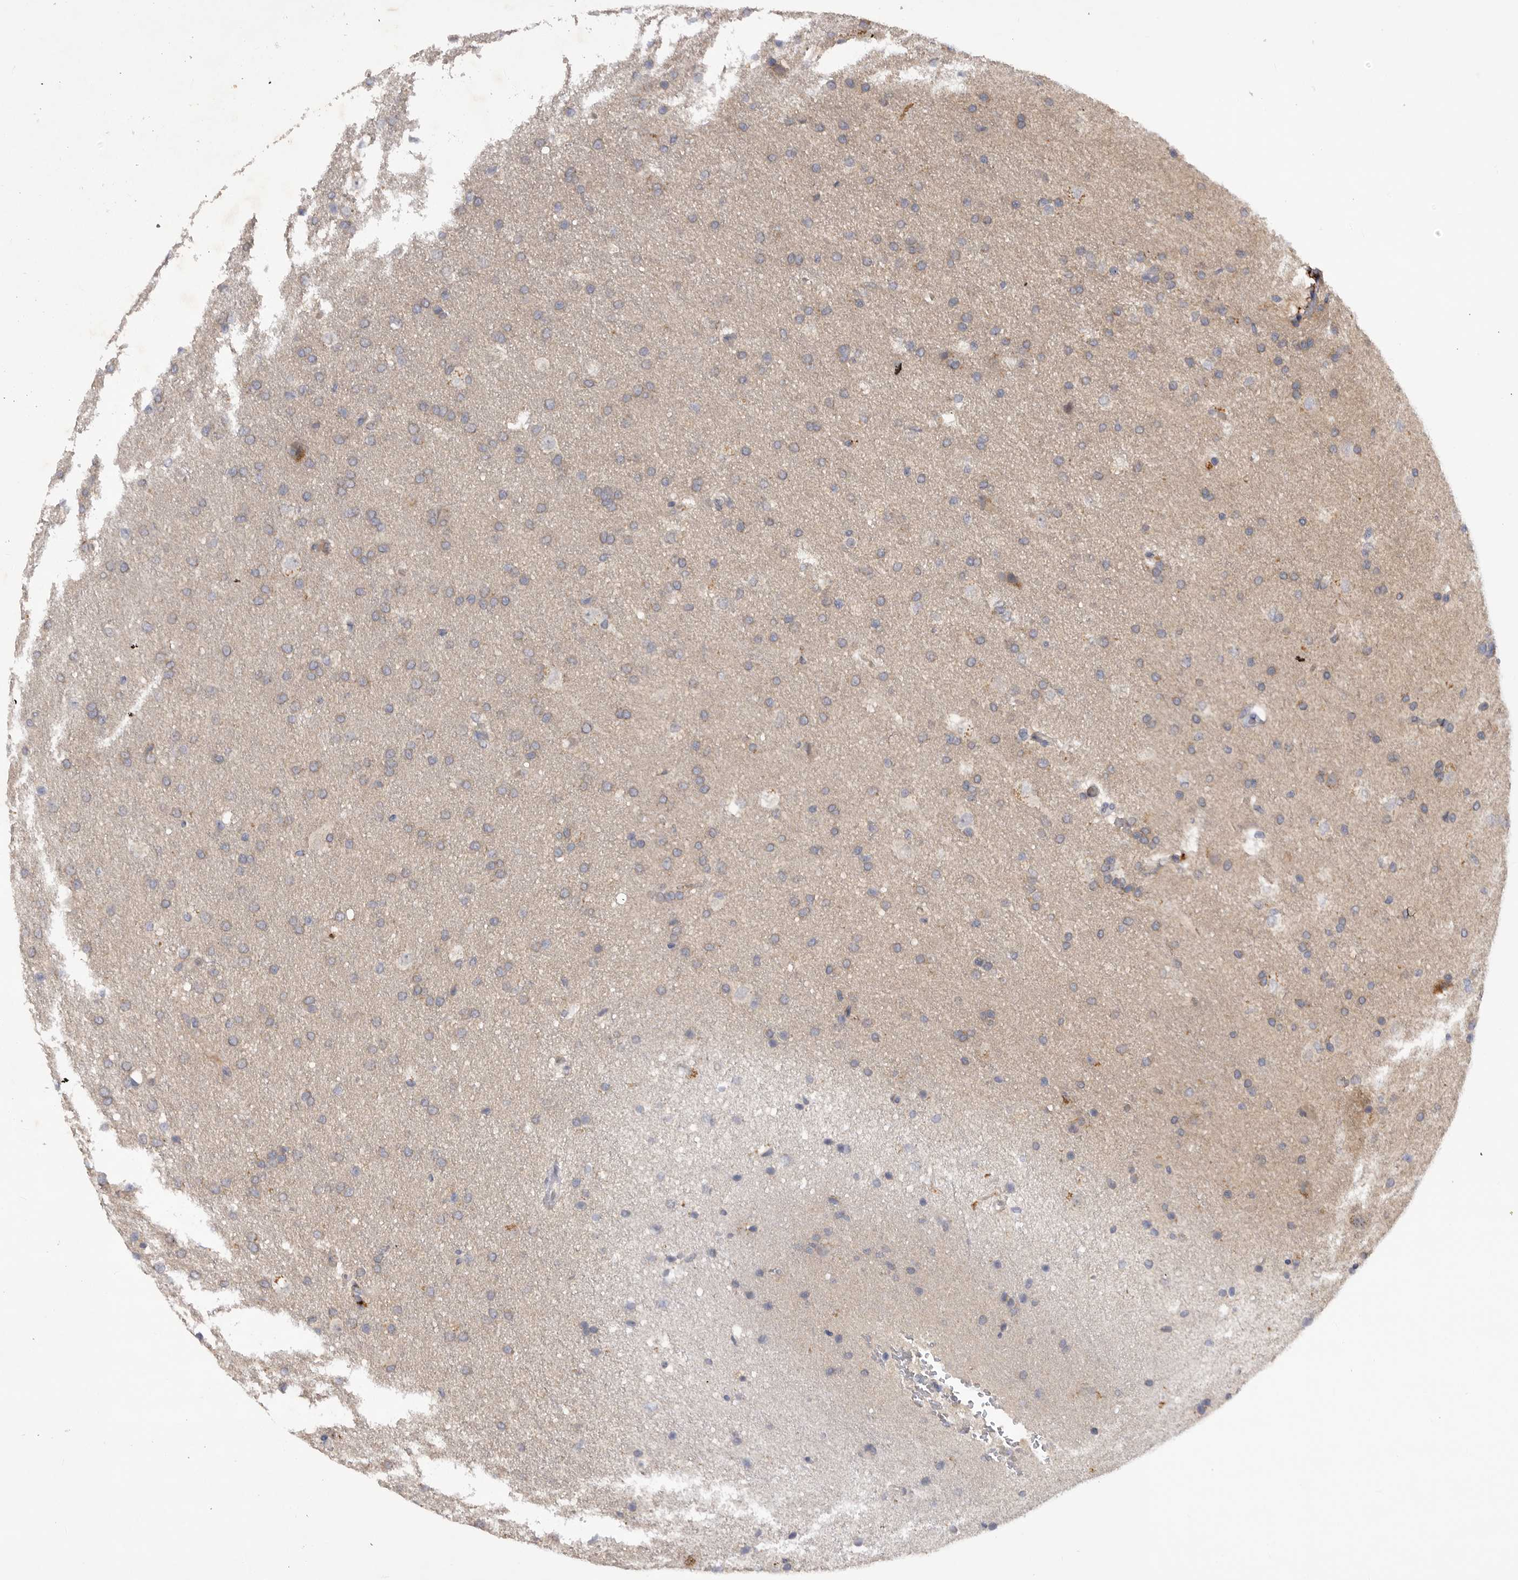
{"staining": {"intensity": "negative", "quantity": "none", "location": "none"}, "tissue": "glioma", "cell_type": "Tumor cells", "image_type": "cancer", "snomed": [{"axis": "morphology", "description": "Glioma, malignant, Low grade"}, {"axis": "topography", "description": "Brain"}], "caption": "Glioma was stained to show a protein in brown. There is no significant staining in tumor cells.", "gene": "DHDDS", "patient": {"sex": "female", "age": 37}}